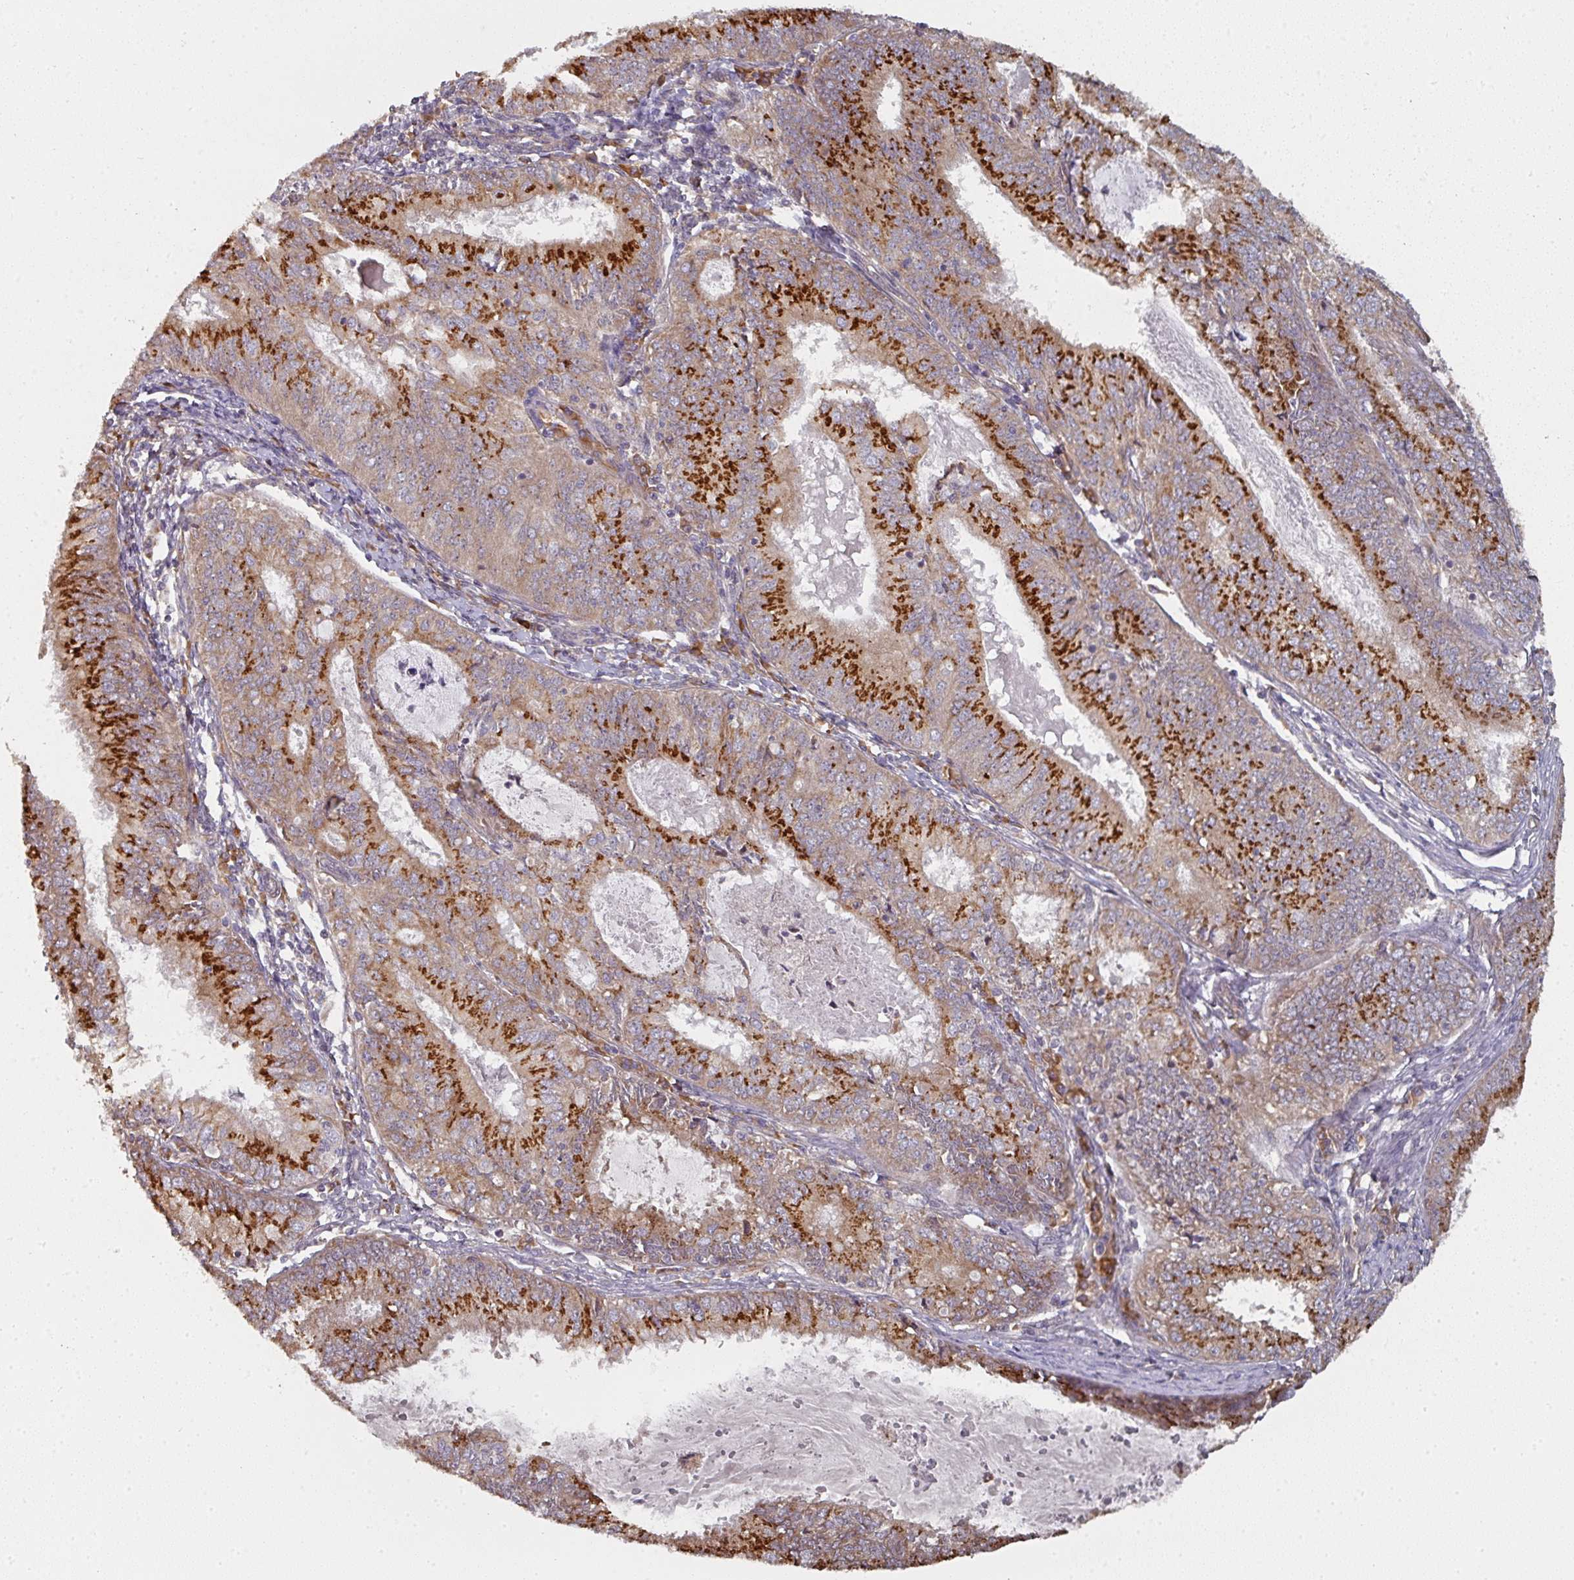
{"staining": {"intensity": "strong", "quantity": ">75%", "location": "cytoplasmic/membranous"}, "tissue": "endometrial cancer", "cell_type": "Tumor cells", "image_type": "cancer", "snomed": [{"axis": "morphology", "description": "Adenocarcinoma, NOS"}, {"axis": "topography", "description": "Endometrium"}], "caption": "Immunohistochemical staining of human endometrial cancer shows high levels of strong cytoplasmic/membranous expression in approximately >75% of tumor cells.", "gene": "EDEM2", "patient": {"sex": "female", "age": 57}}